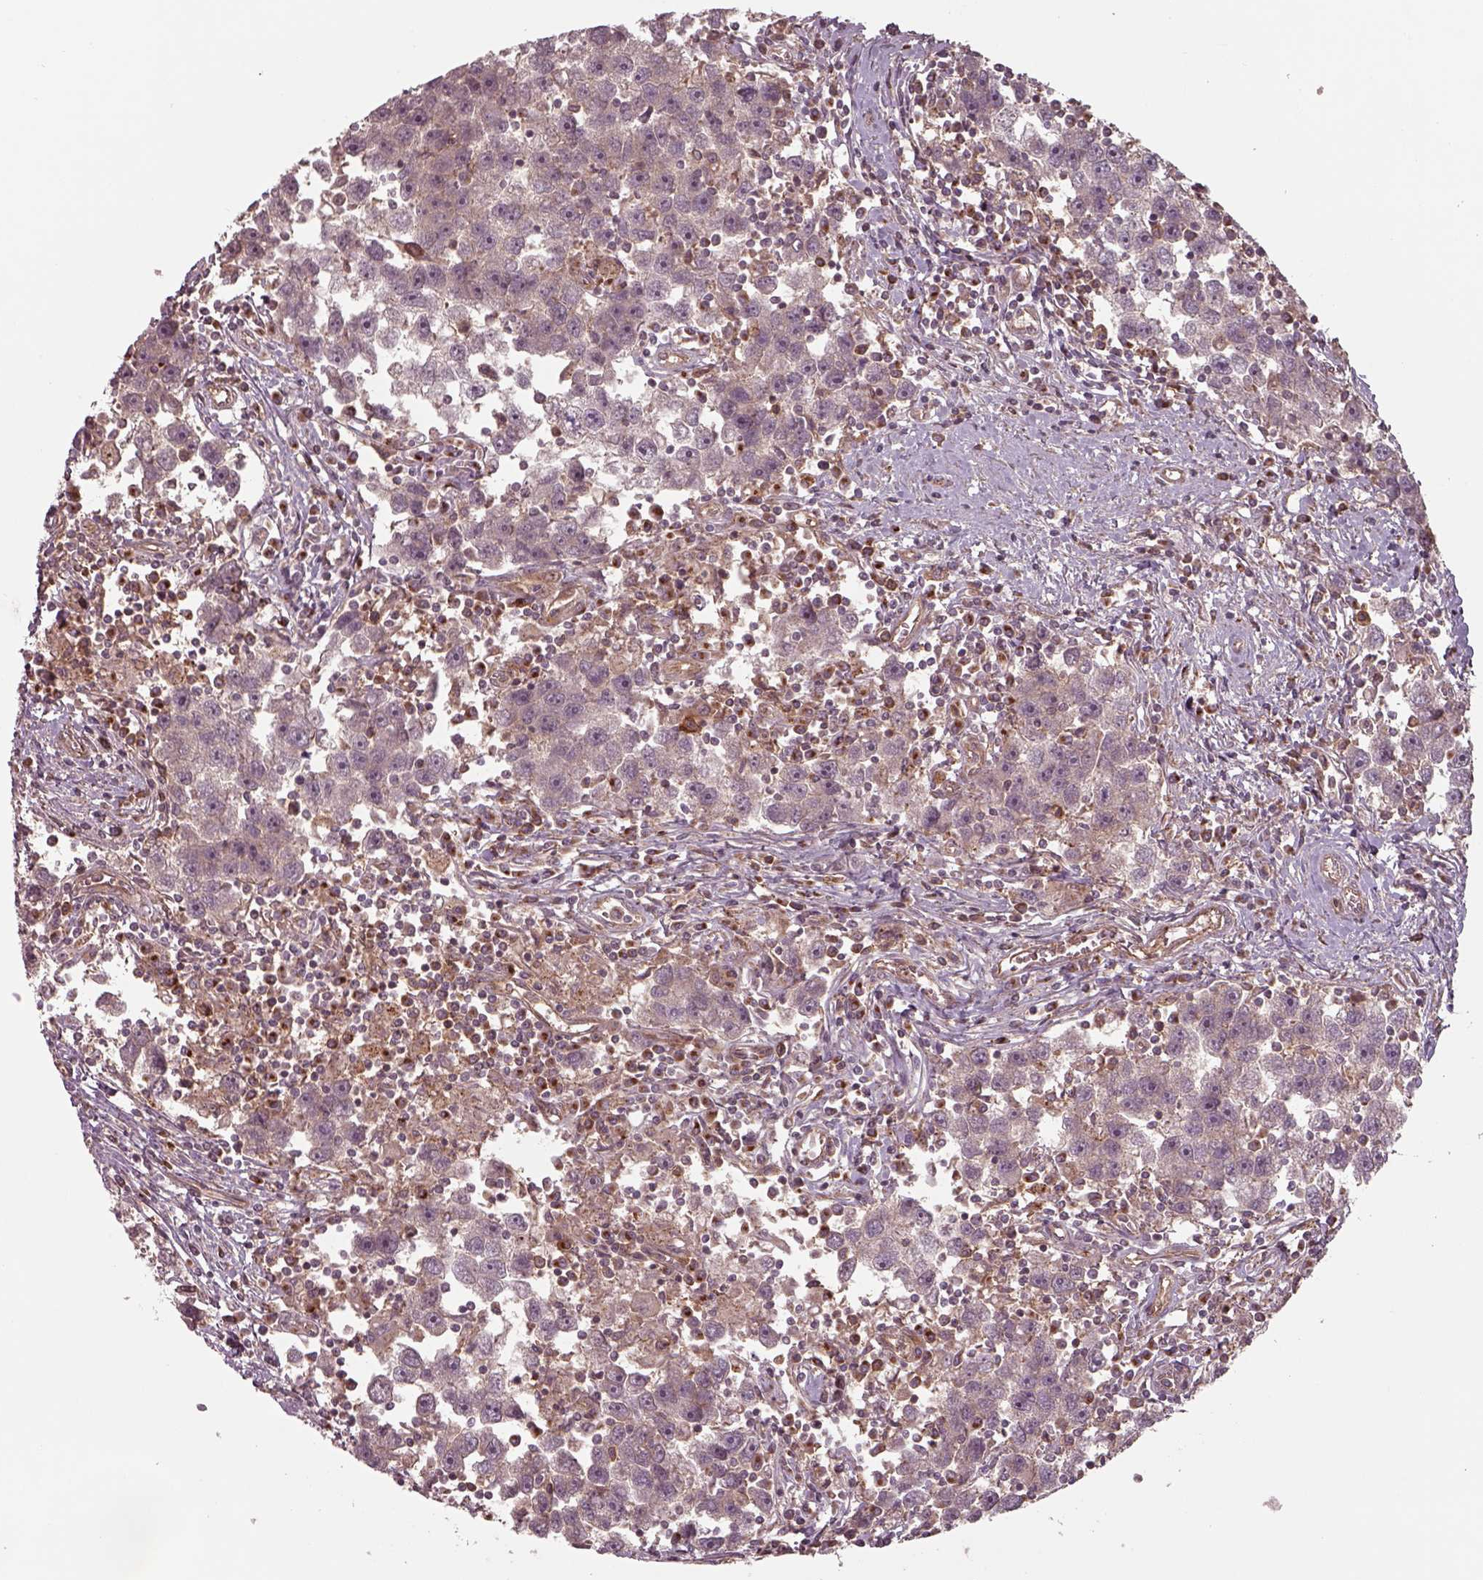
{"staining": {"intensity": "weak", "quantity": "<25%", "location": "cytoplasmic/membranous"}, "tissue": "testis cancer", "cell_type": "Tumor cells", "image_type": "cancer", "snomed": [{"axis": "morphology", "description": "Seminoma, NOS"}, {"axis": "topography", "description": "Testis"}], "caption": "Tumor cells show no significant protein positivity in testis cancer (seminoma). (IHC, brightfield microscopy, high magnification).", "gene": "CHMP3", "patient": {"sex": "male", "age": 30}}